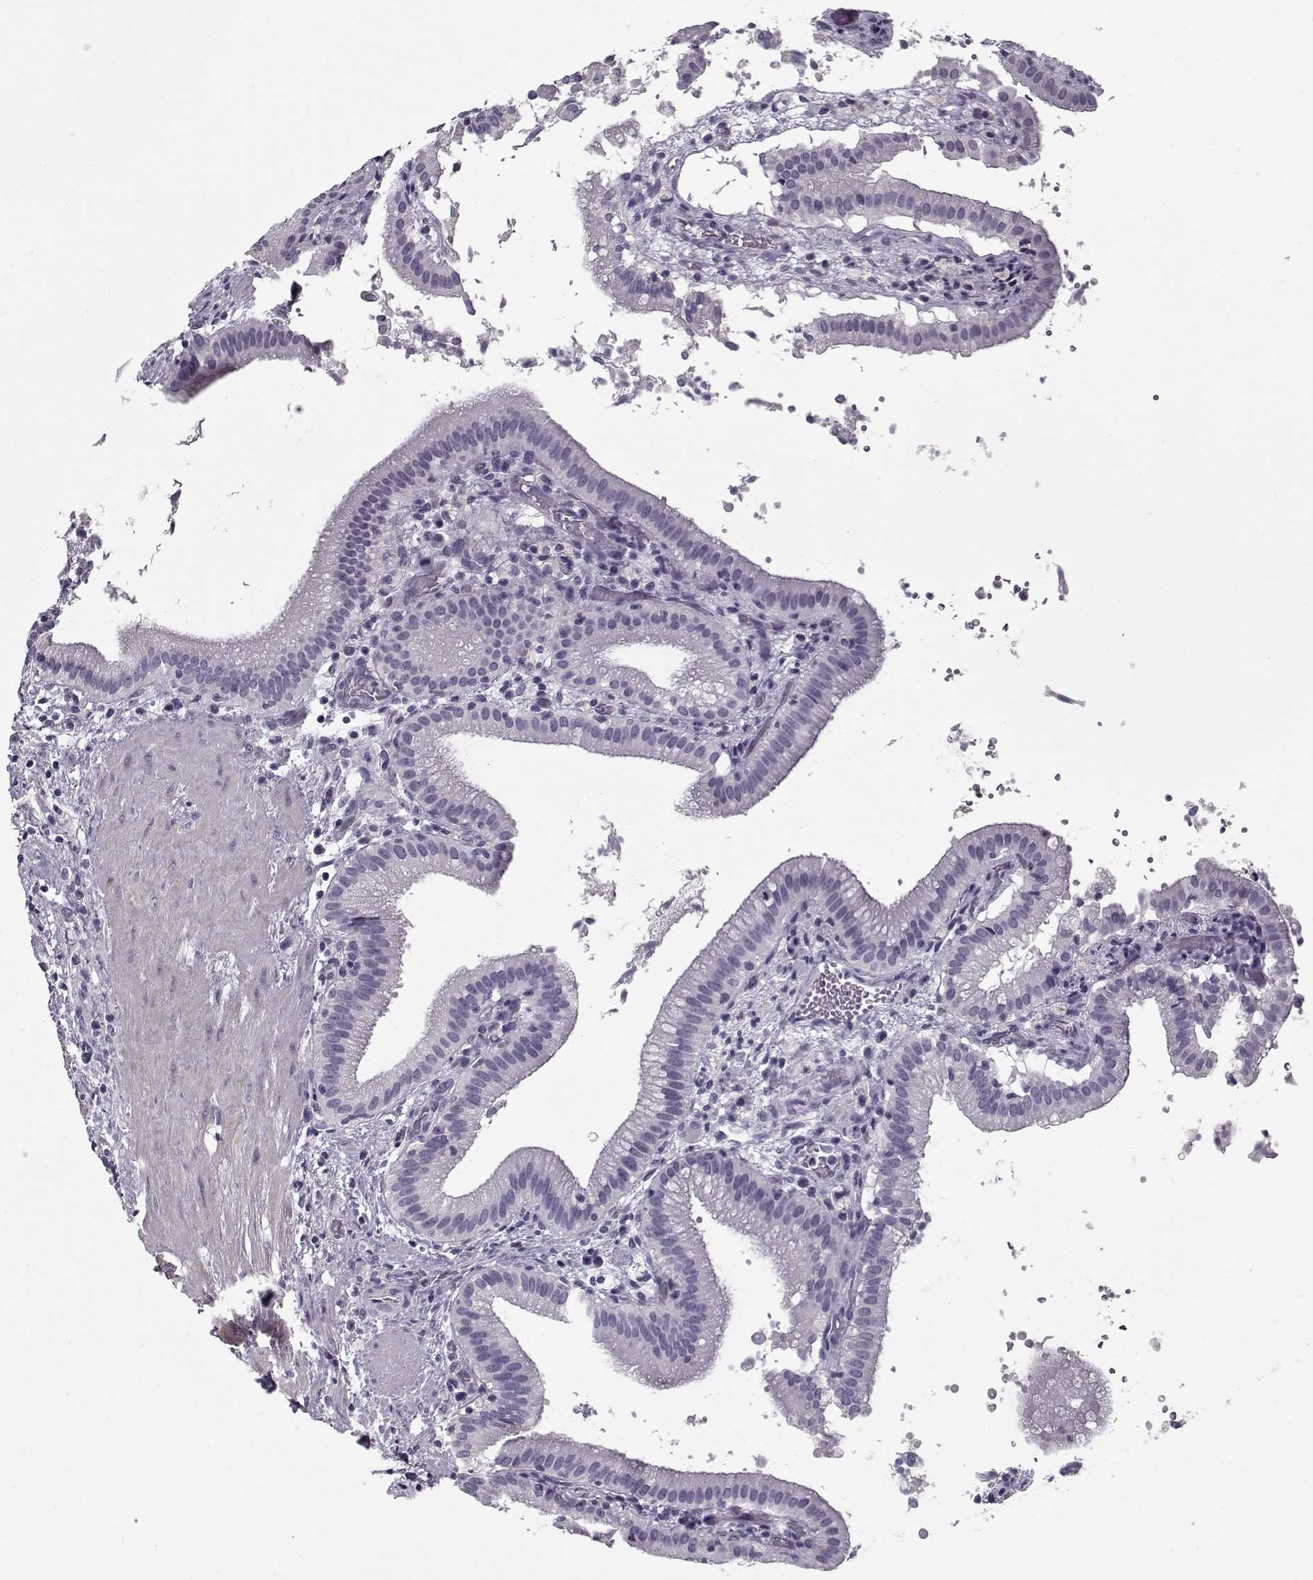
{"staining": {"intensity": "negative", "quantity": "none", "location": "none"}, "tissue": "gallbladder", "cell_type": "Glandular cells", "image_type": "normal", "snomed": [{"axis": "morphology", "description": "Normal tissue, NOS"}, {"axis": "topography", "description": "Gallbladder"}], "caption": "A histopathology image of gallbladder stained for a protein reveals no brown staining in glandular cells. Nuclei are stained in blue.", "gene": "RNF32", "patient": {"sex": "male", "age": 42}}